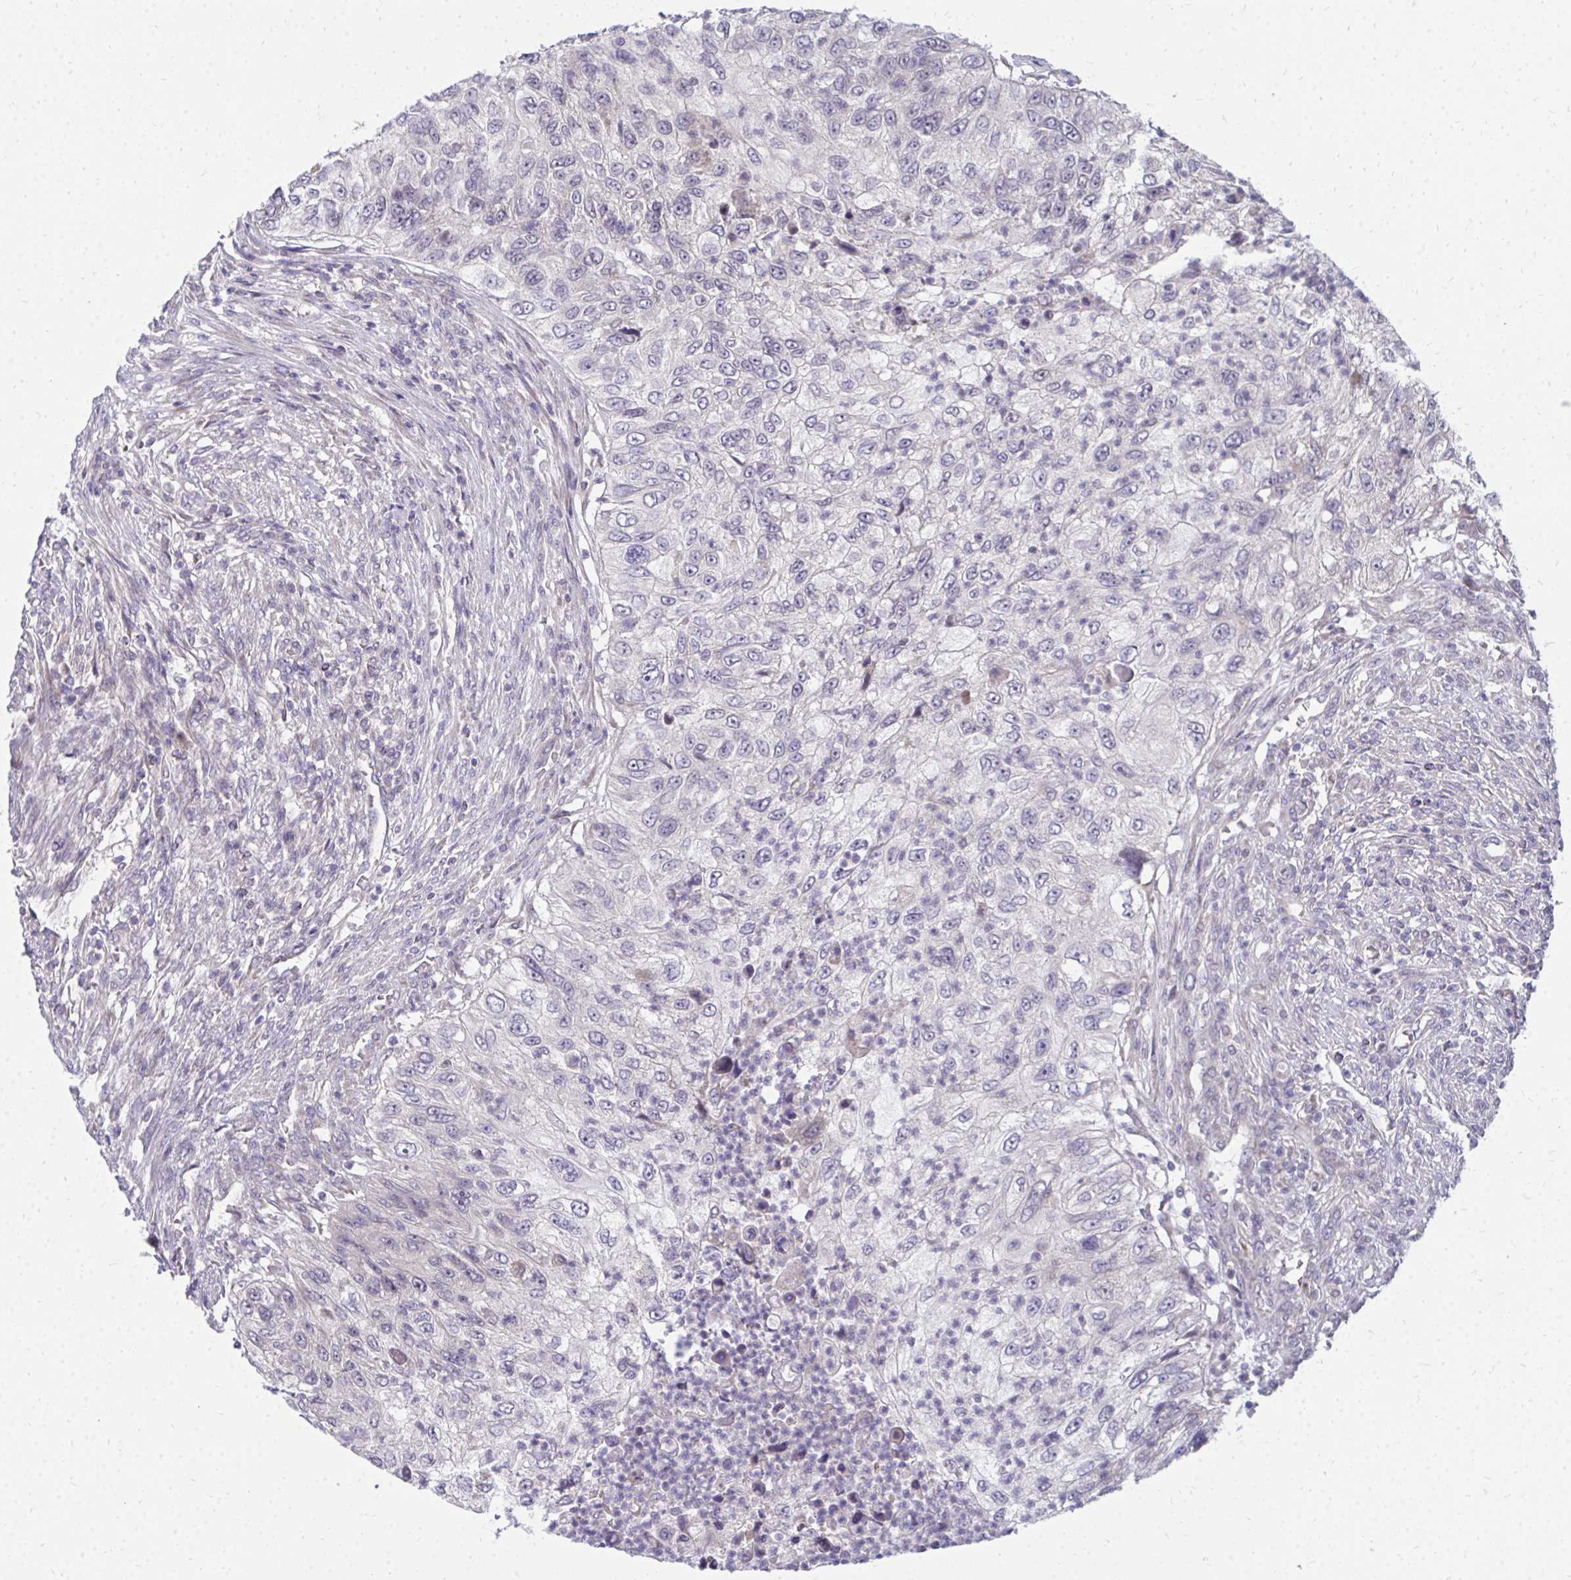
{"staining": {"intensity": "negative", "quantity": "none", "location": "none"}, "tissue": "urothelial cancer", "cell_type": "Tumor cells", "image_type": "cancer", "snomed": [{"axis": "morphology", "description": "Urothelial carcinoma, High grade"}, {"axis": "topography", "description": "Urinary bladder"}], "caption": "DAB immunohistochemical staining of human urothelial carcinoma (high-grade) displays no significant expression in tumor cells. (DAB immunohistochemistry, high magnification).", "gene": "MROH8", "patient": {"sex": "female", "age": 60}}